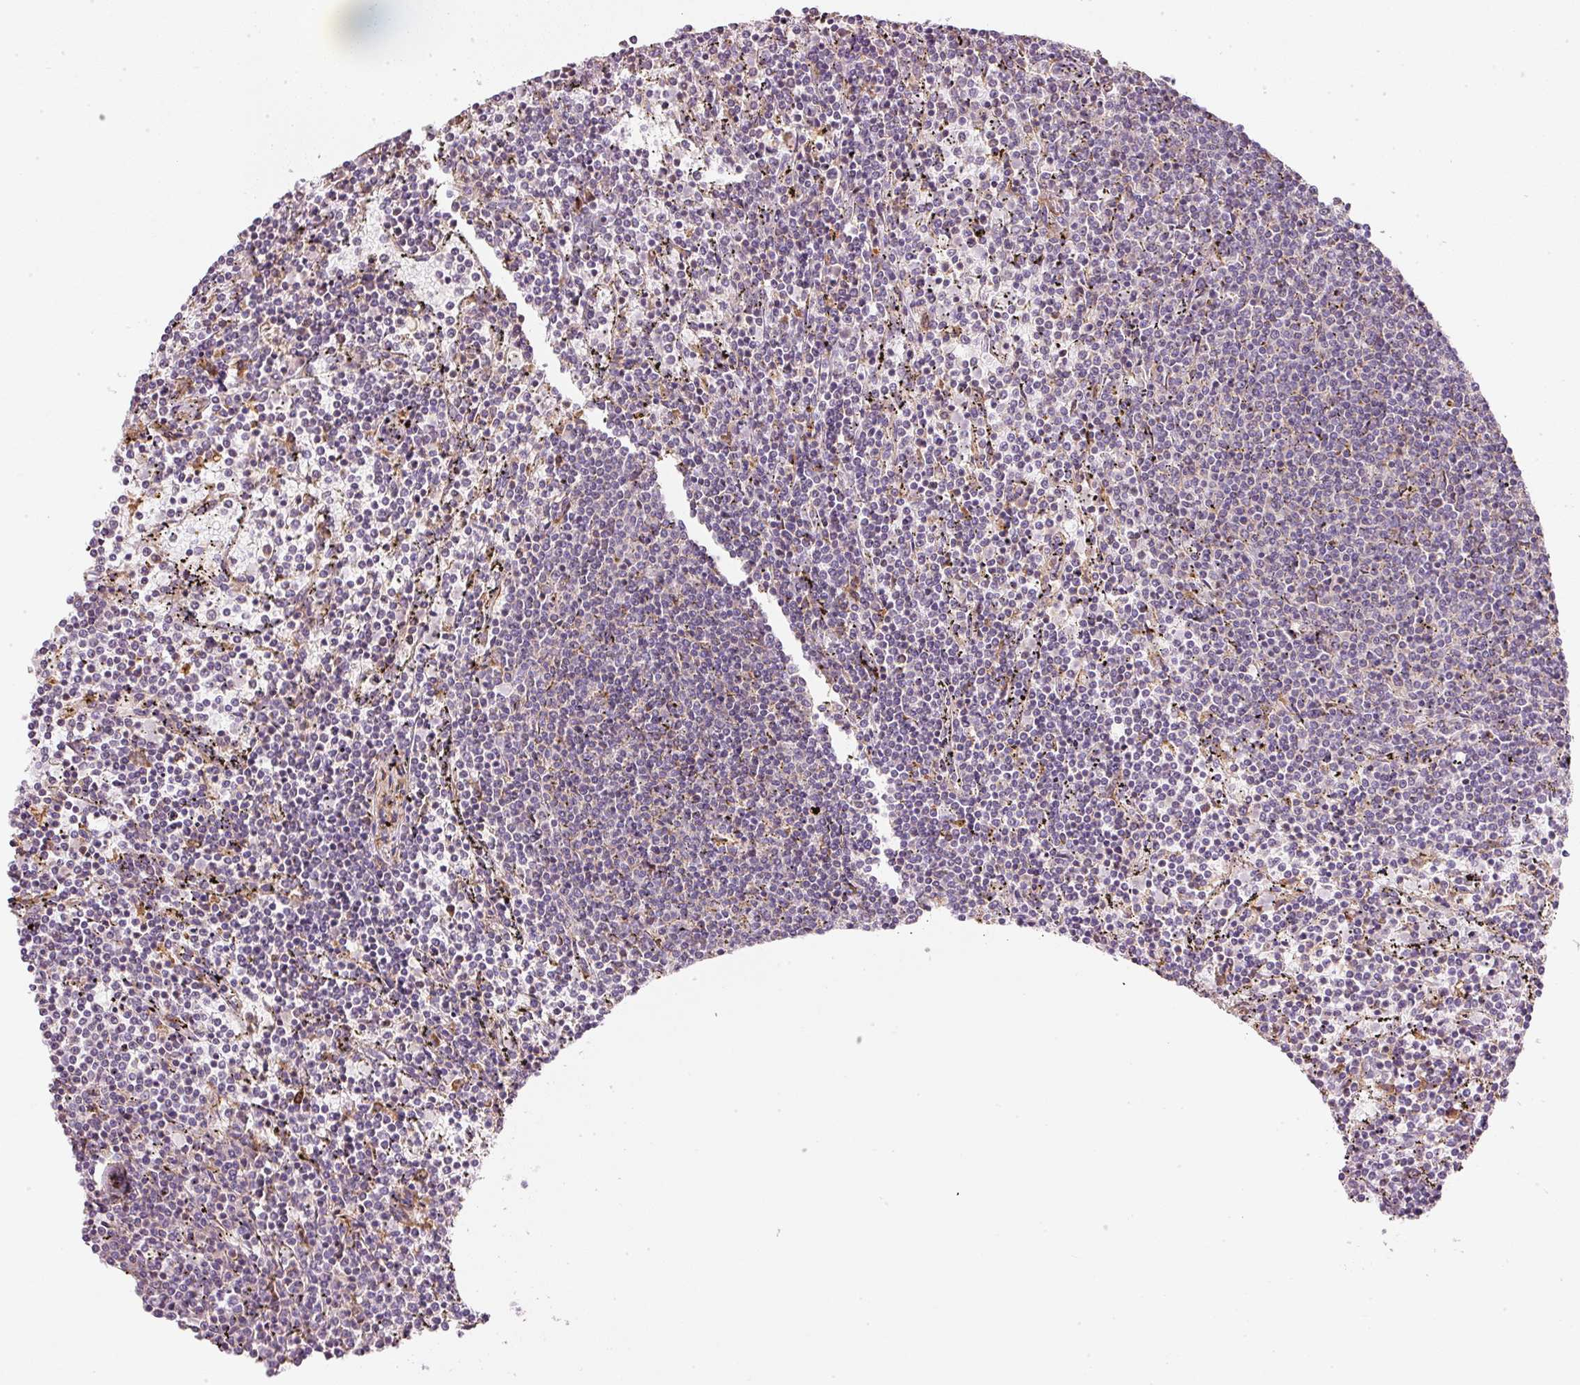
{"staining": {"intensity": "negative", "quantity": "none", "location": "none"}, "tissue": "lymphoma", "cell_type": "Tumor cells", "image_type": "cancer", "snomed": [{"axis": "morphology", "description": "Malignant lymphoma, non-Hodgkin's type, Low grade"}, {"axis": "topography", "description": "Spleen"}], "caption": "Protein analysis of lymphoma displays no significant expression in tumor cells.", "gene": "MORN4", "patient": {"sex": "female", "age": 50}}